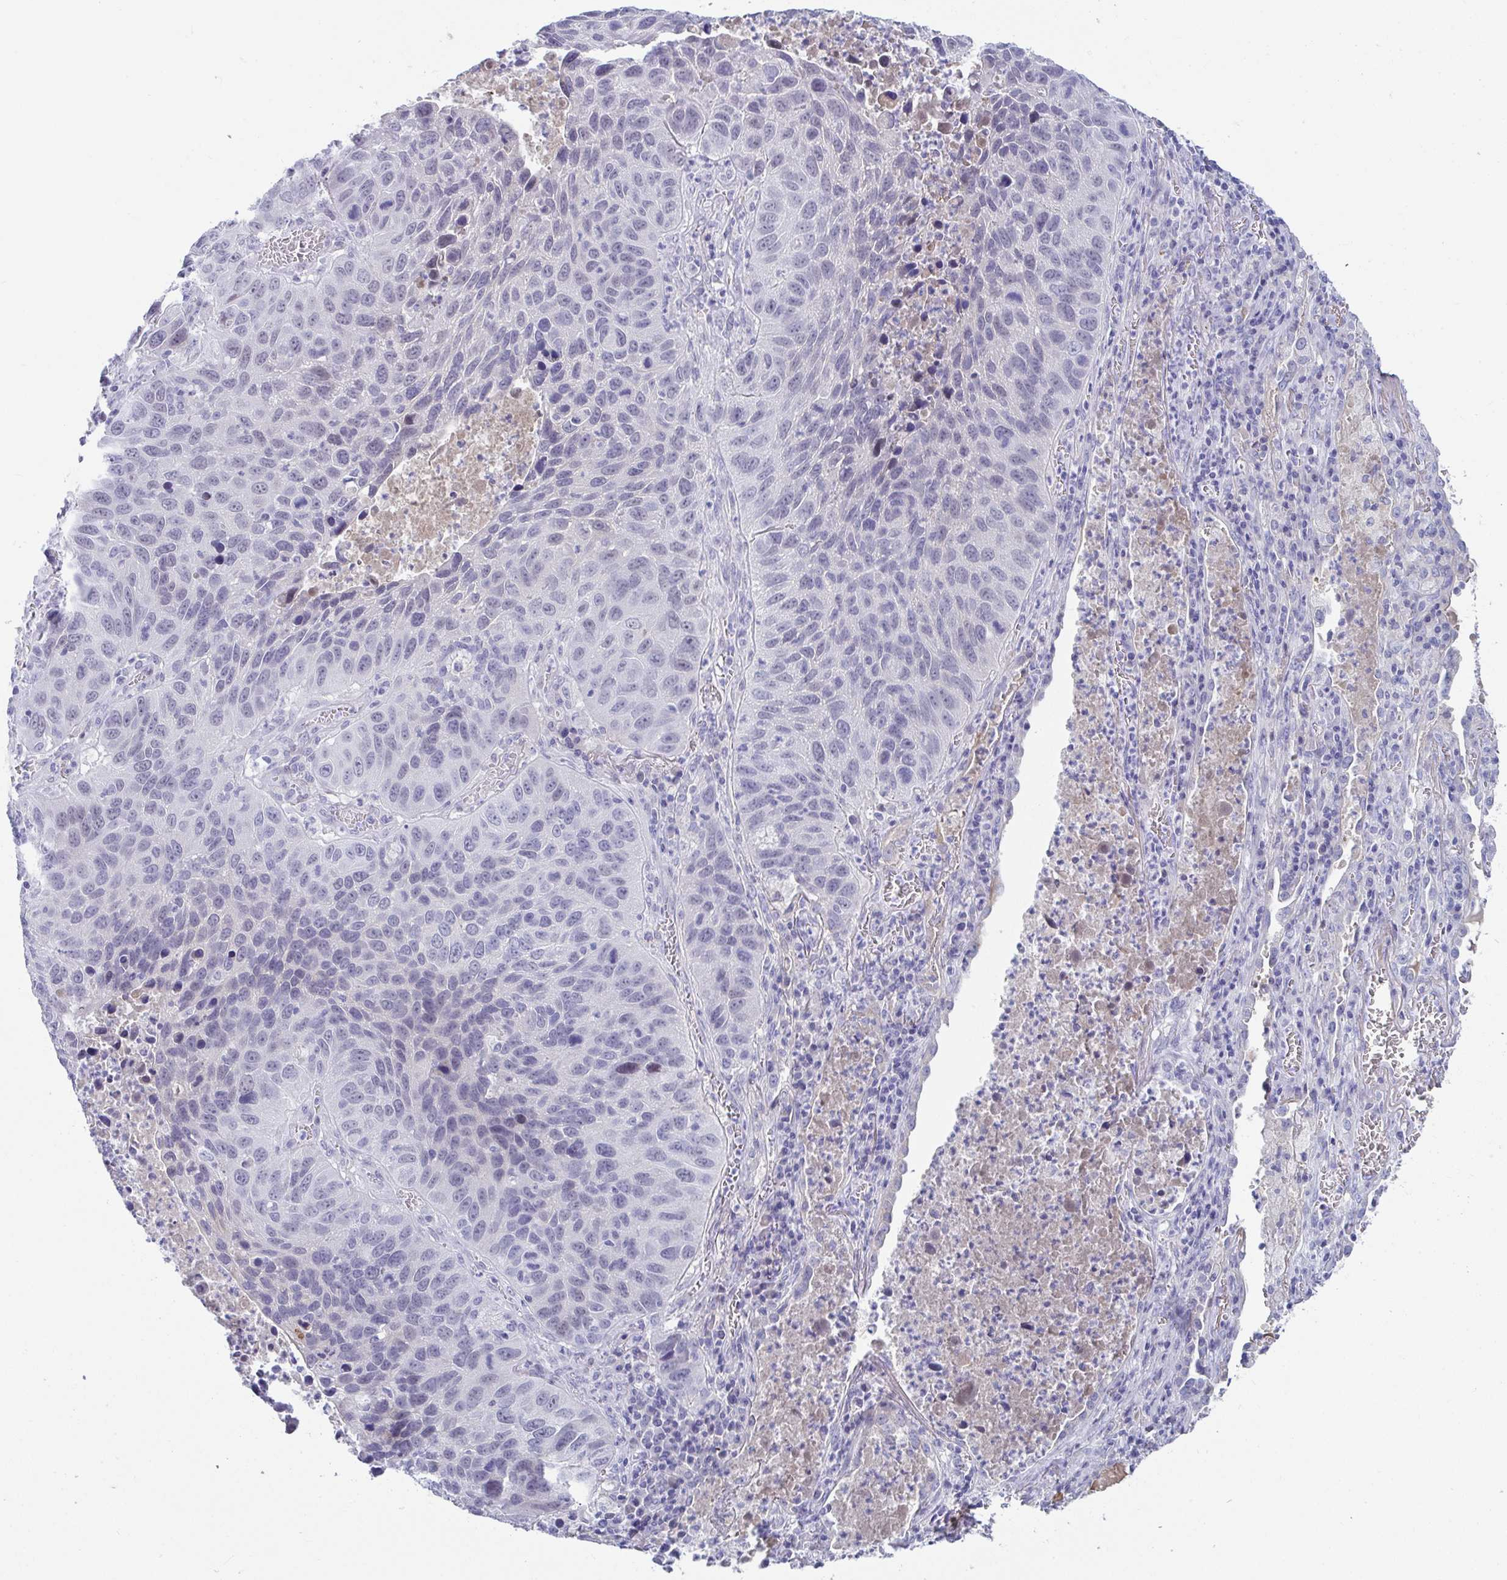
{"staining": {"intensity": "negative", "quantity": "none", "location": "none"}, "tissue": "lung cancer", "cell_type": "Tumor cells", "image_type": "cancer", "snomed": [{"axis": "morphology", "description": "Squamous cell carcinoma, NOS"}, {"axis": "topography", "description": "Lung"}], "caption": "A micrograph of lung cancer stained for a protein reveals no brown staining in tumor cells.", "gene": "NPY", "patient": {"sex": "female", "age": 61}}